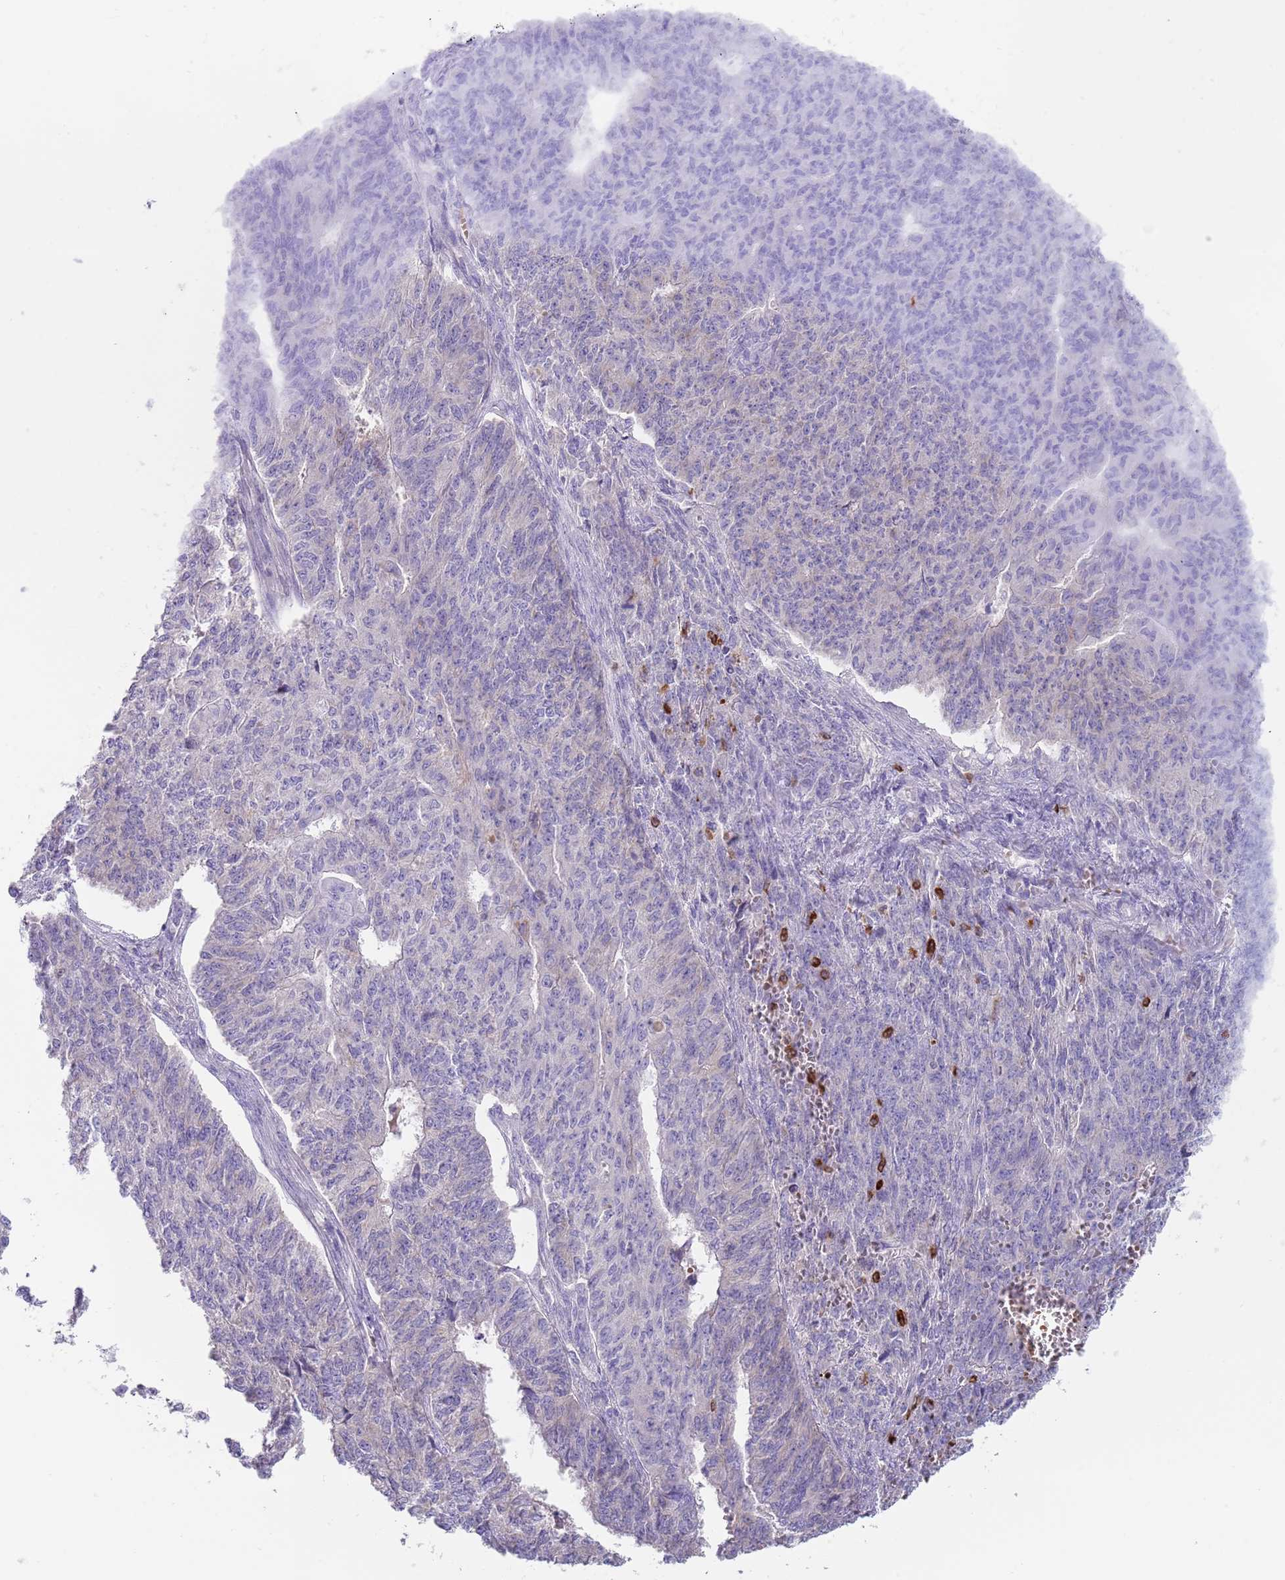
{"staining": {"intensity": "negative", "quantity": "none", "location": "none"}, "tissue": "endometrial cancer", "cell_type": "Tumor cells", "image_type": "cancer", "snomed": [{"axis": "morphology", "description": "Adenocarcinoma, NOS"}, {"axis": "topography", "description": "Endometrium"}], "caption": "Tumor cells are negative for protein expression in human endometrial cancer (adenocarcinoma).", "gene": "TMEM251", "patient": {"sex": "female", "age": 32}}